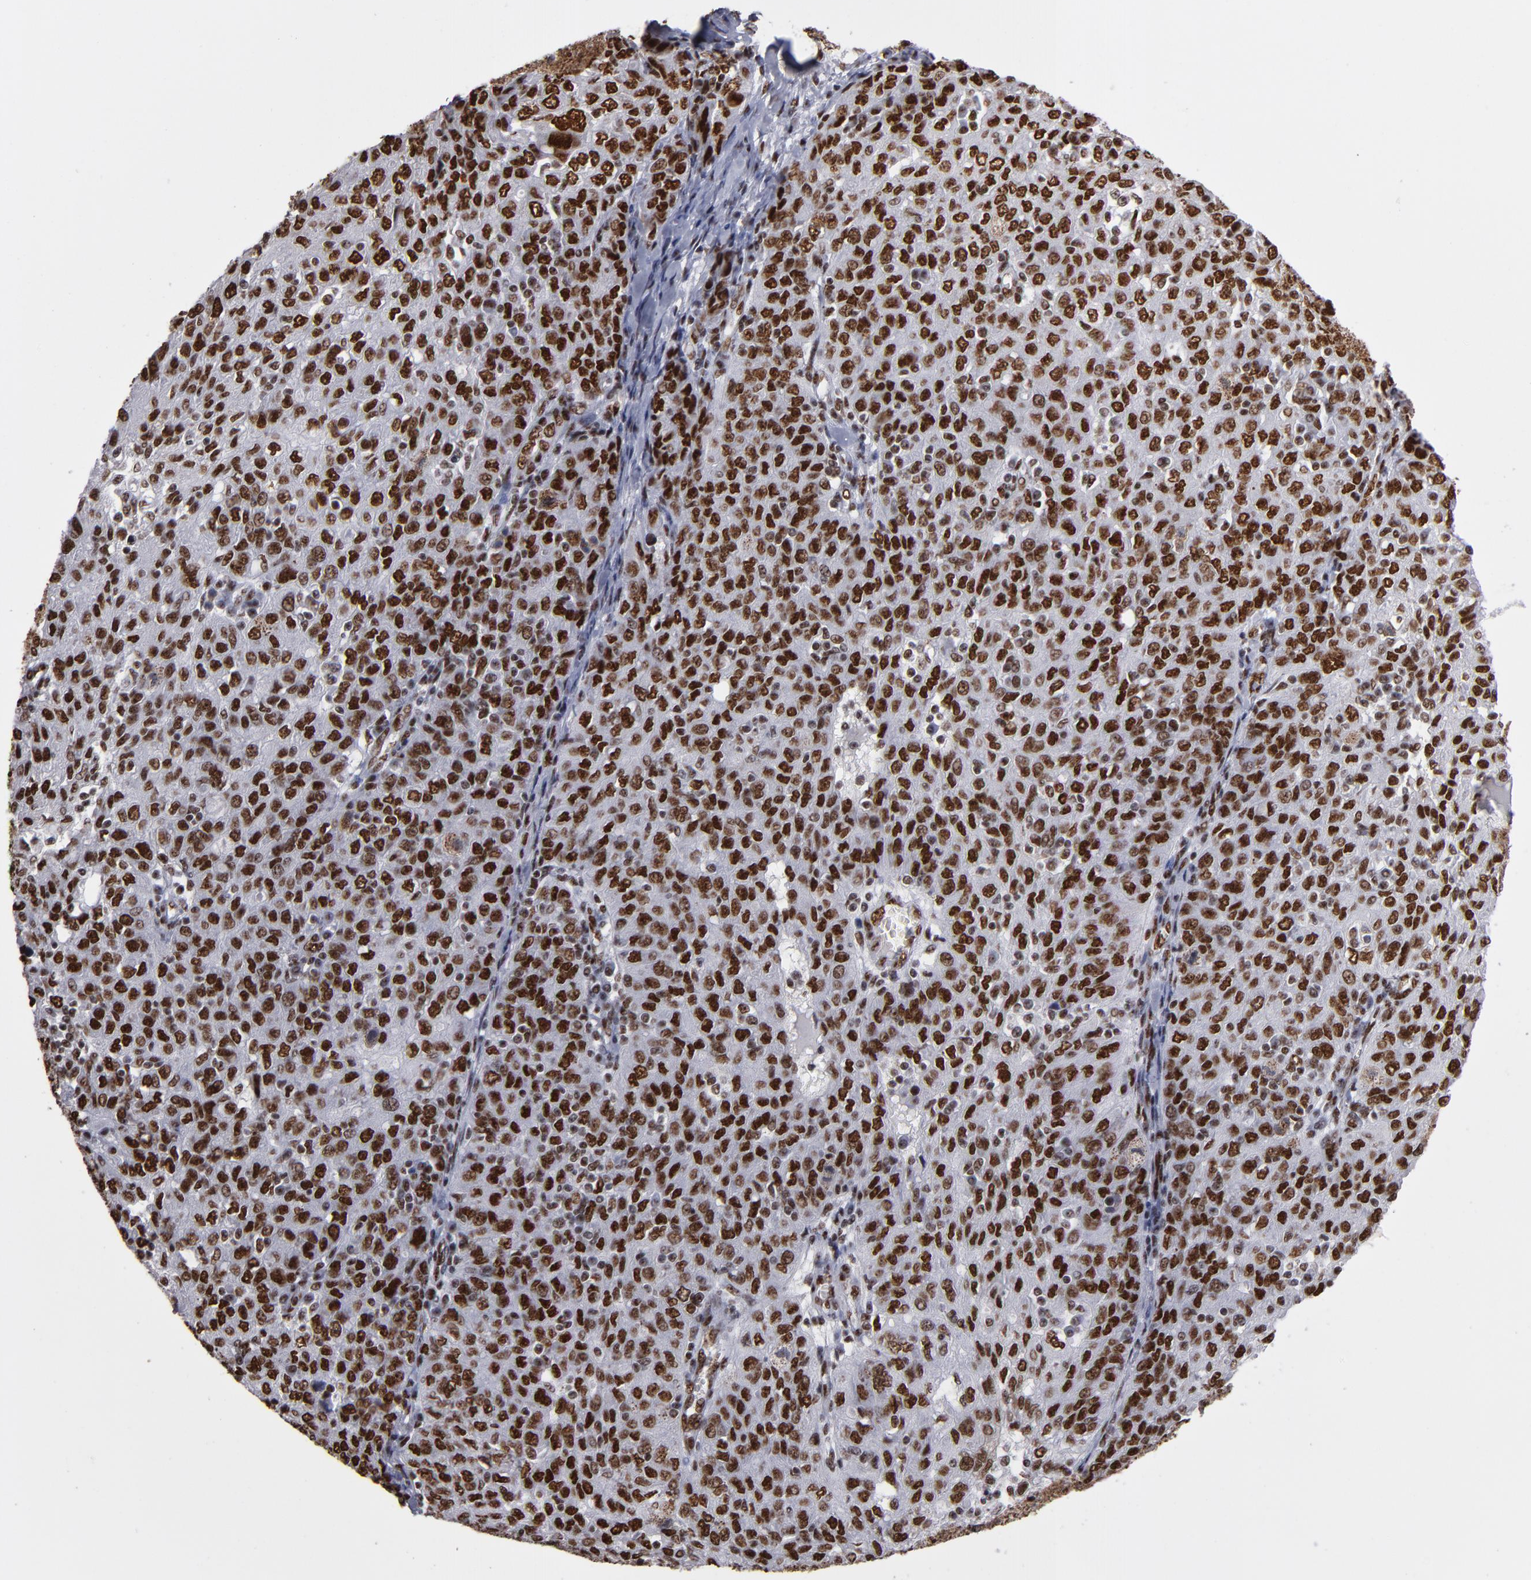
{"staining": {"intensity": "strong", "quantity": ">75%", "location": "nuclear"}, "tissue": "ovarian cancer", "cell_type": "Tumor cells", "image_type": "cancer", "snomed": [{"axis": "morphology", "description": "Carcinoma, endometroid"}, {"axis": "topography", "description": "Ovary"}], "caption": "Immunohistochemistry photomicrograph of human ovarian cancer stained for a protein (brown), which displays high levels of strong nuclear positivity in approximately >75% of tumor cells.", "gene": "MRE11", "patient": {"sex": "female", "age": 50}}